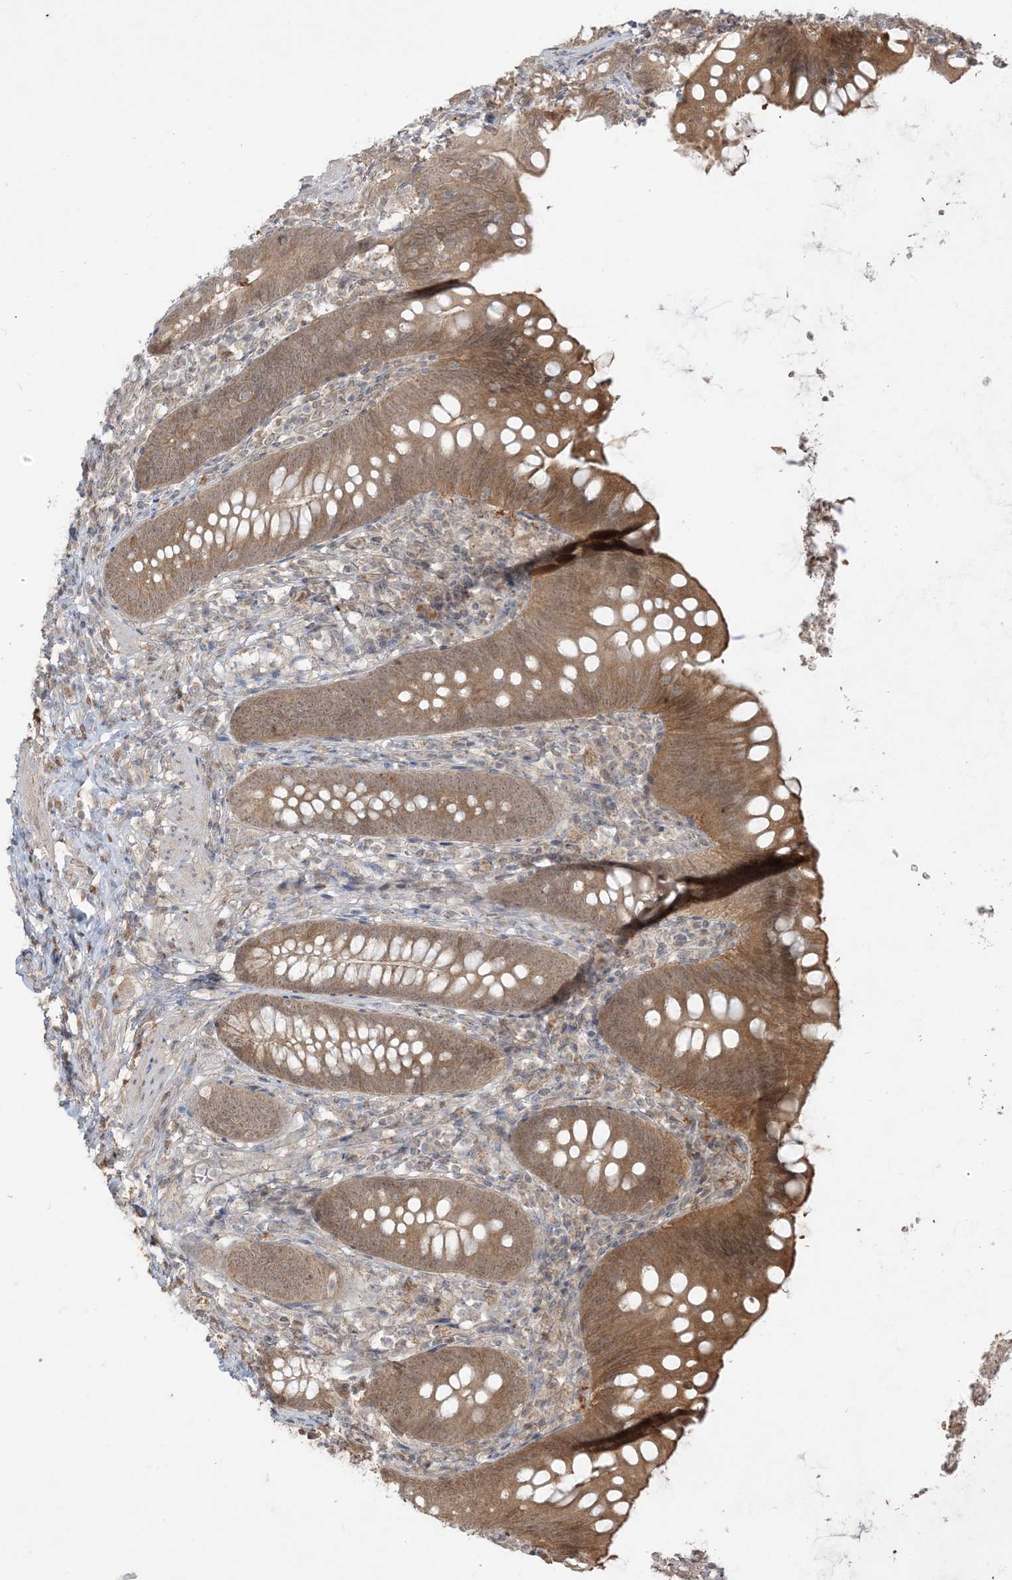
{"staining": {"intensity": "moderate", "quantity": ">75%", "location": "cytoplasmic/membranous"}, "tissue": "appendix", "cell_type": "Glandular cells", "image_type": "normal", "snomed": [{"axis": "morphology", "description": "Normal tissue, NOS"}, {"axis": "topography", "description": "Appendix"}], "caption": "Glandular cells reveal moderate cytoplasmic/membranous positivity in approximately >75% of cells in unremarkable appendix. The staining was performed using DAB to visualize the protein expression in brown, while the nuclei were stained in blue with hematoxylin (Magnification: 20x).", "gene": "TBCC", "patient": {"sex": "female", "age": 62}}